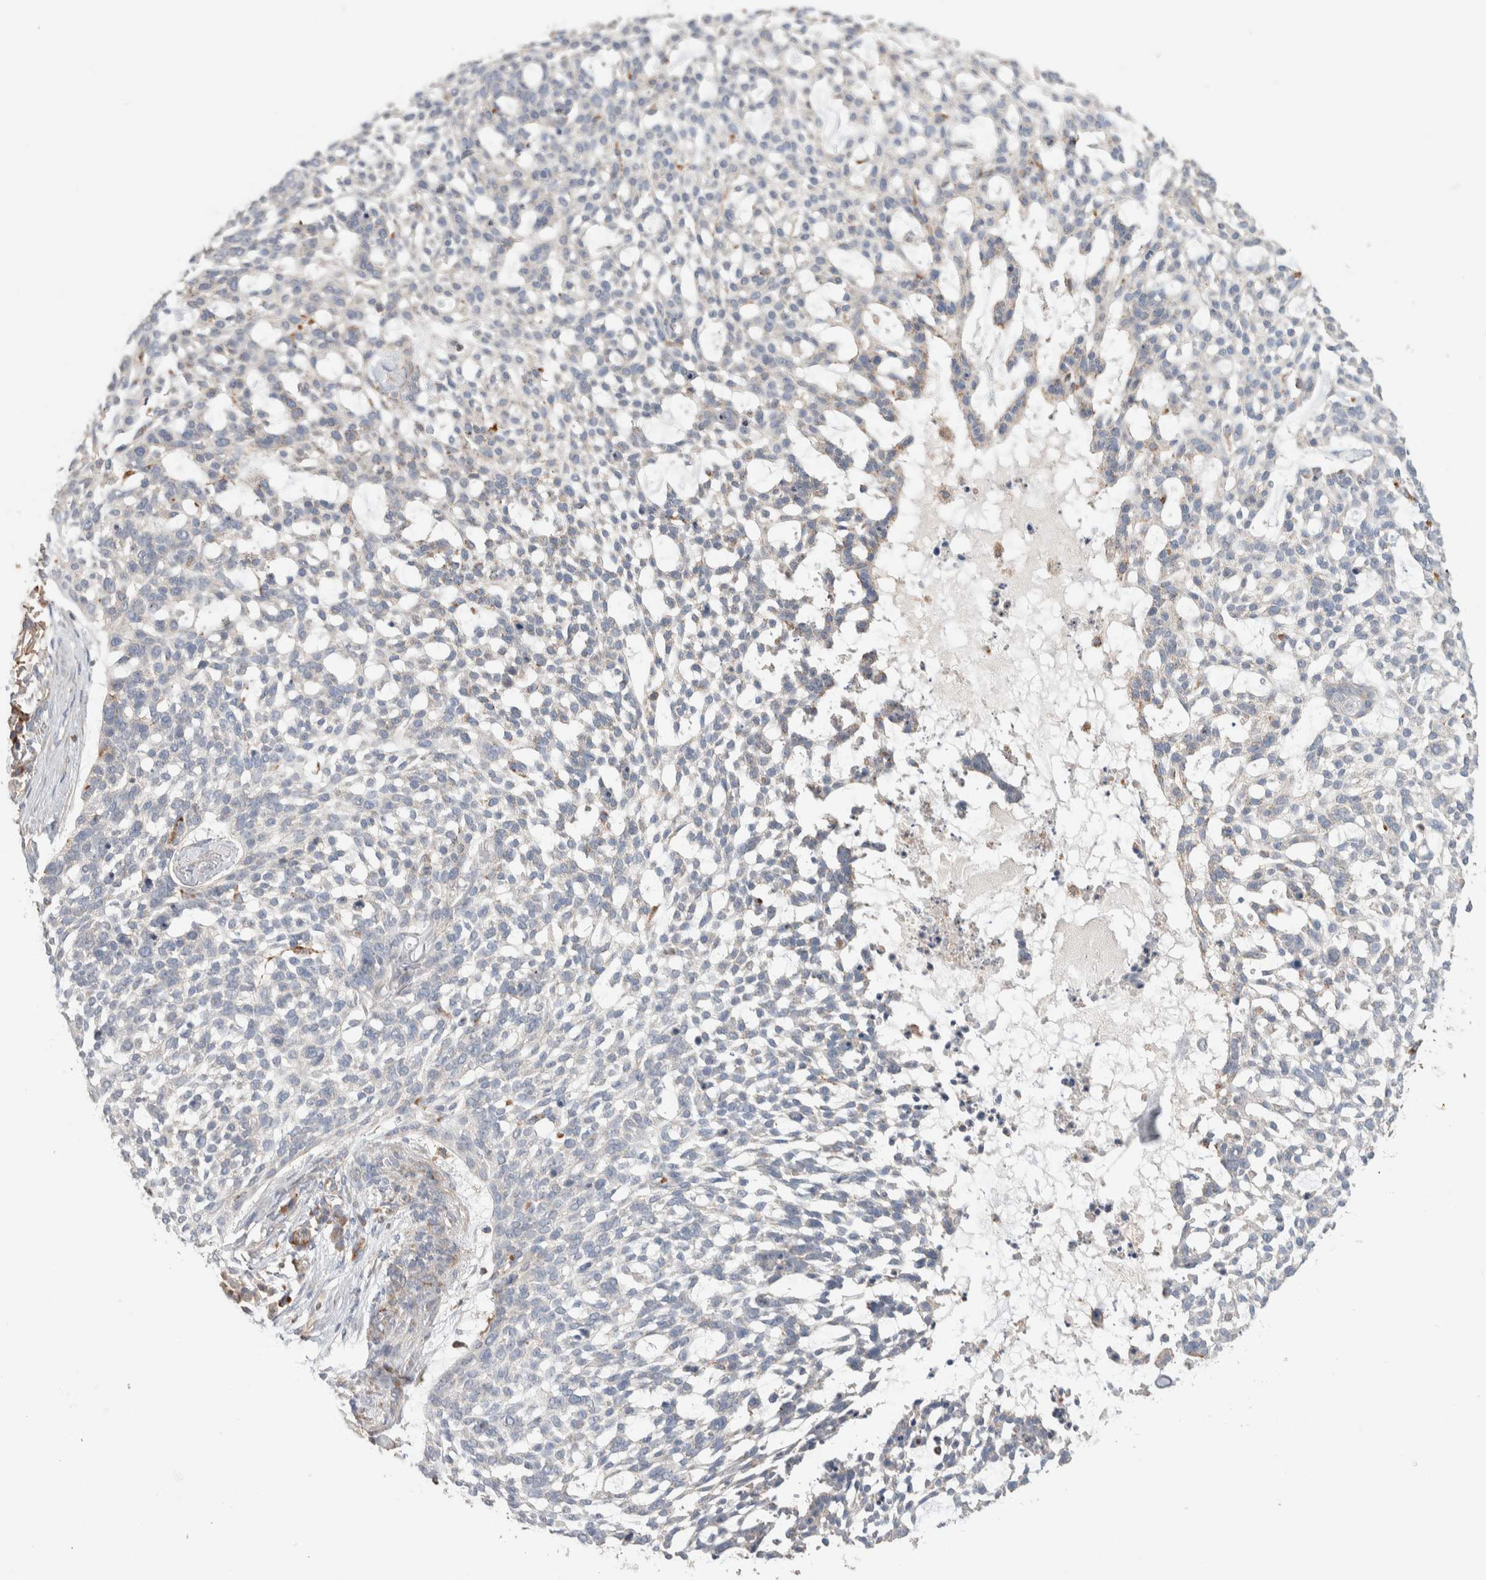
{"staining": {"intensity": "weak", "quantity": "<25%", "location": "cytoplasmic/membranous"}, "tissue": "skin cancer", "cell_type": "Tumor cells", "image_type": "cancer", "snomed": [{"axis": "morphology", "description": "Basal cell carcinoma"}, {"axis": "topography", "description": "Skin"}], "caption": "This is an IHC micrograph of skin basal cell carcinoma. There is no staining in tumor cells.", "gene": "DEPTOR", "patient": {"sex": "female", "age": 64}}